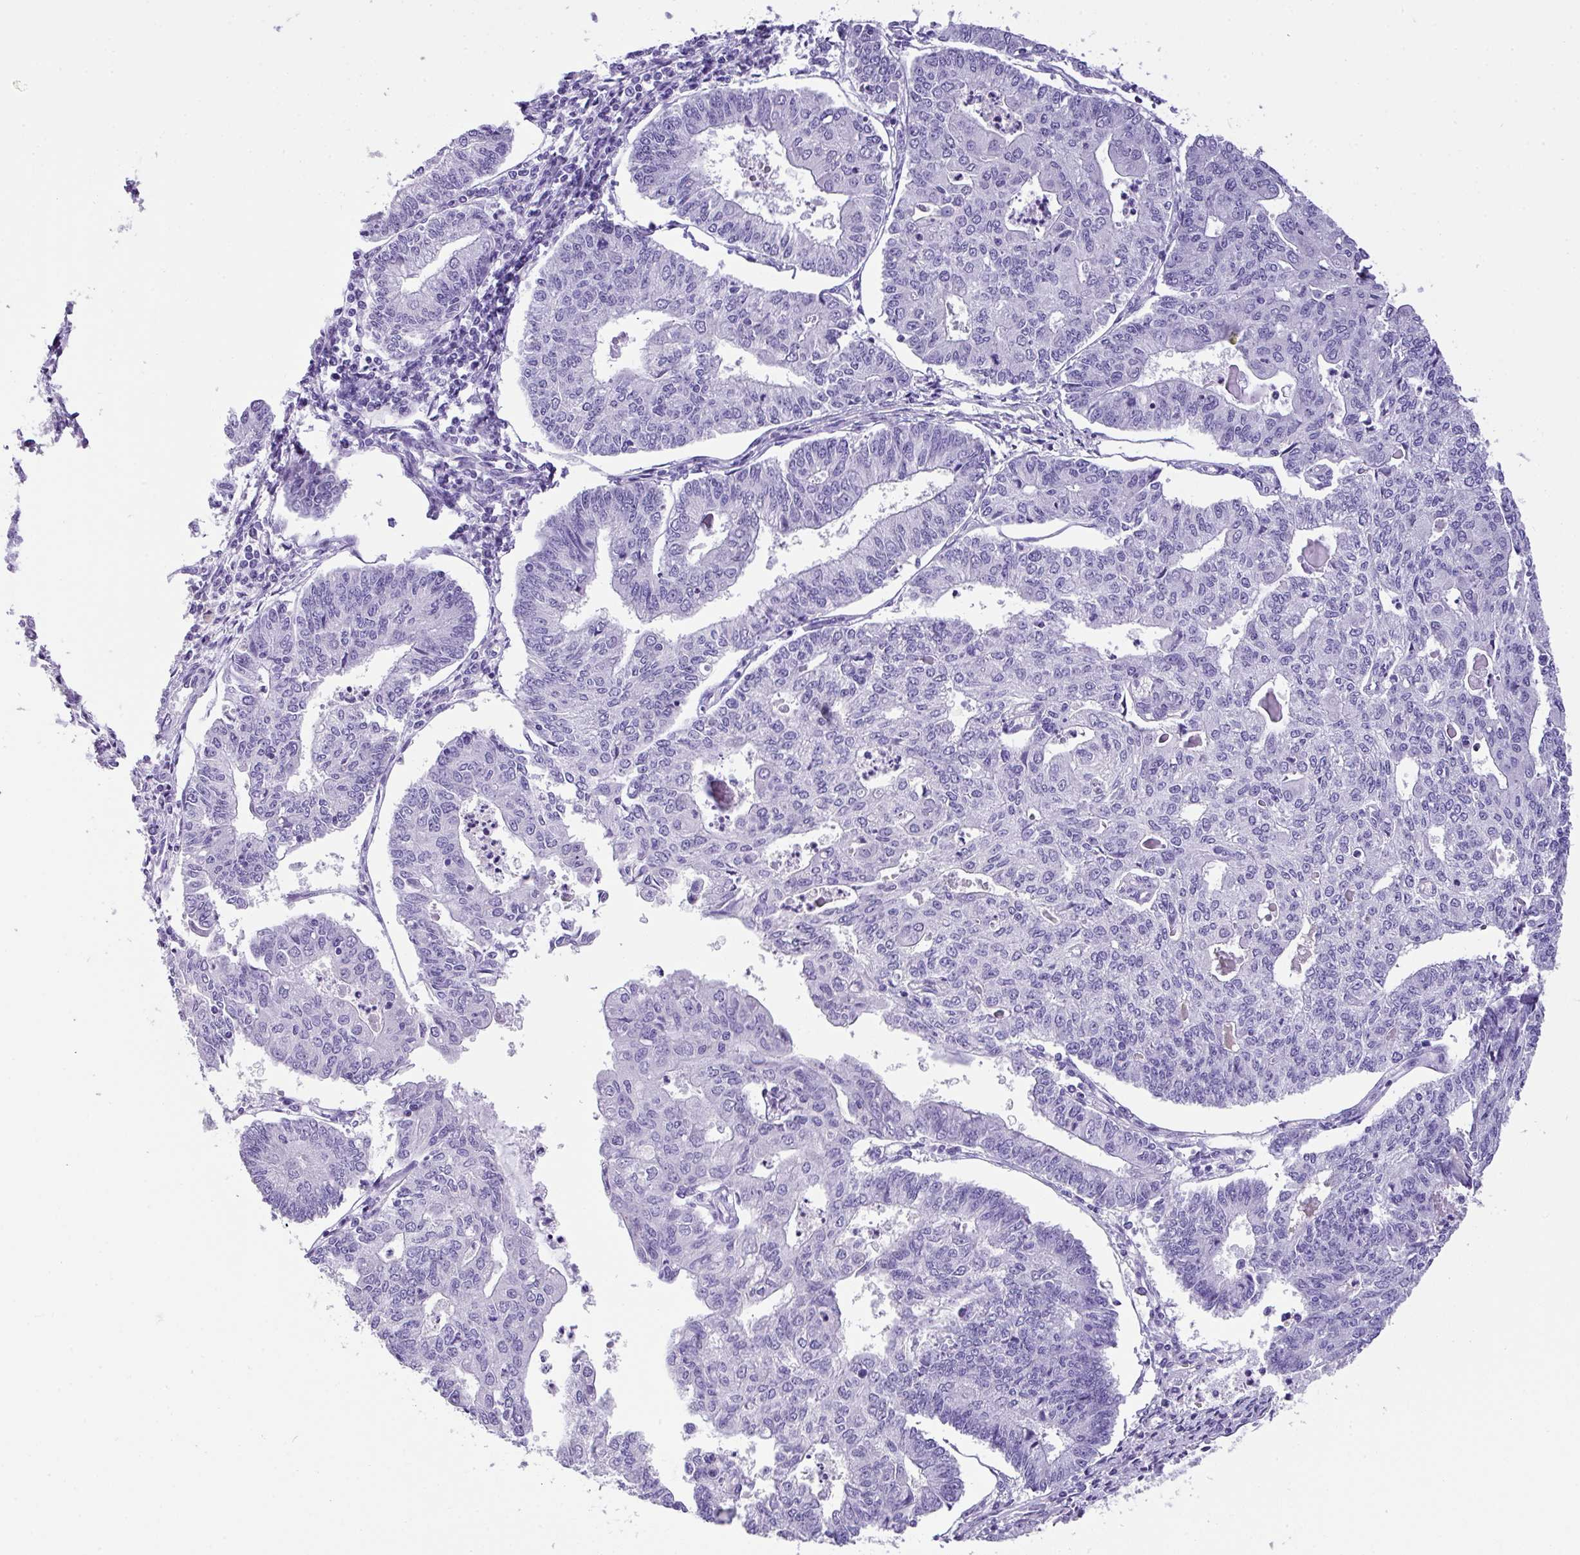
{"staining": {"intensity": "negative", "quantity": "none", "location": "none"}, "tissue": "endometrial cancer", "cell_type": "Tumor cells", "image_type": "cancer", "snomed": [{"axis": "morphology", "description": "Adenocarcinoma, NOS"}, {"axis": "topography", "description": "Endometrium"}], "caption": "High magnification brightfield microscopy of adenocarcinoma (endometrial) stained with DAB (brown) and counterstained with hematoxylin (blue): tumor cells show no significant expression.", "gene": "MUC21", "patient": {"sex": "female", "age": 56}}